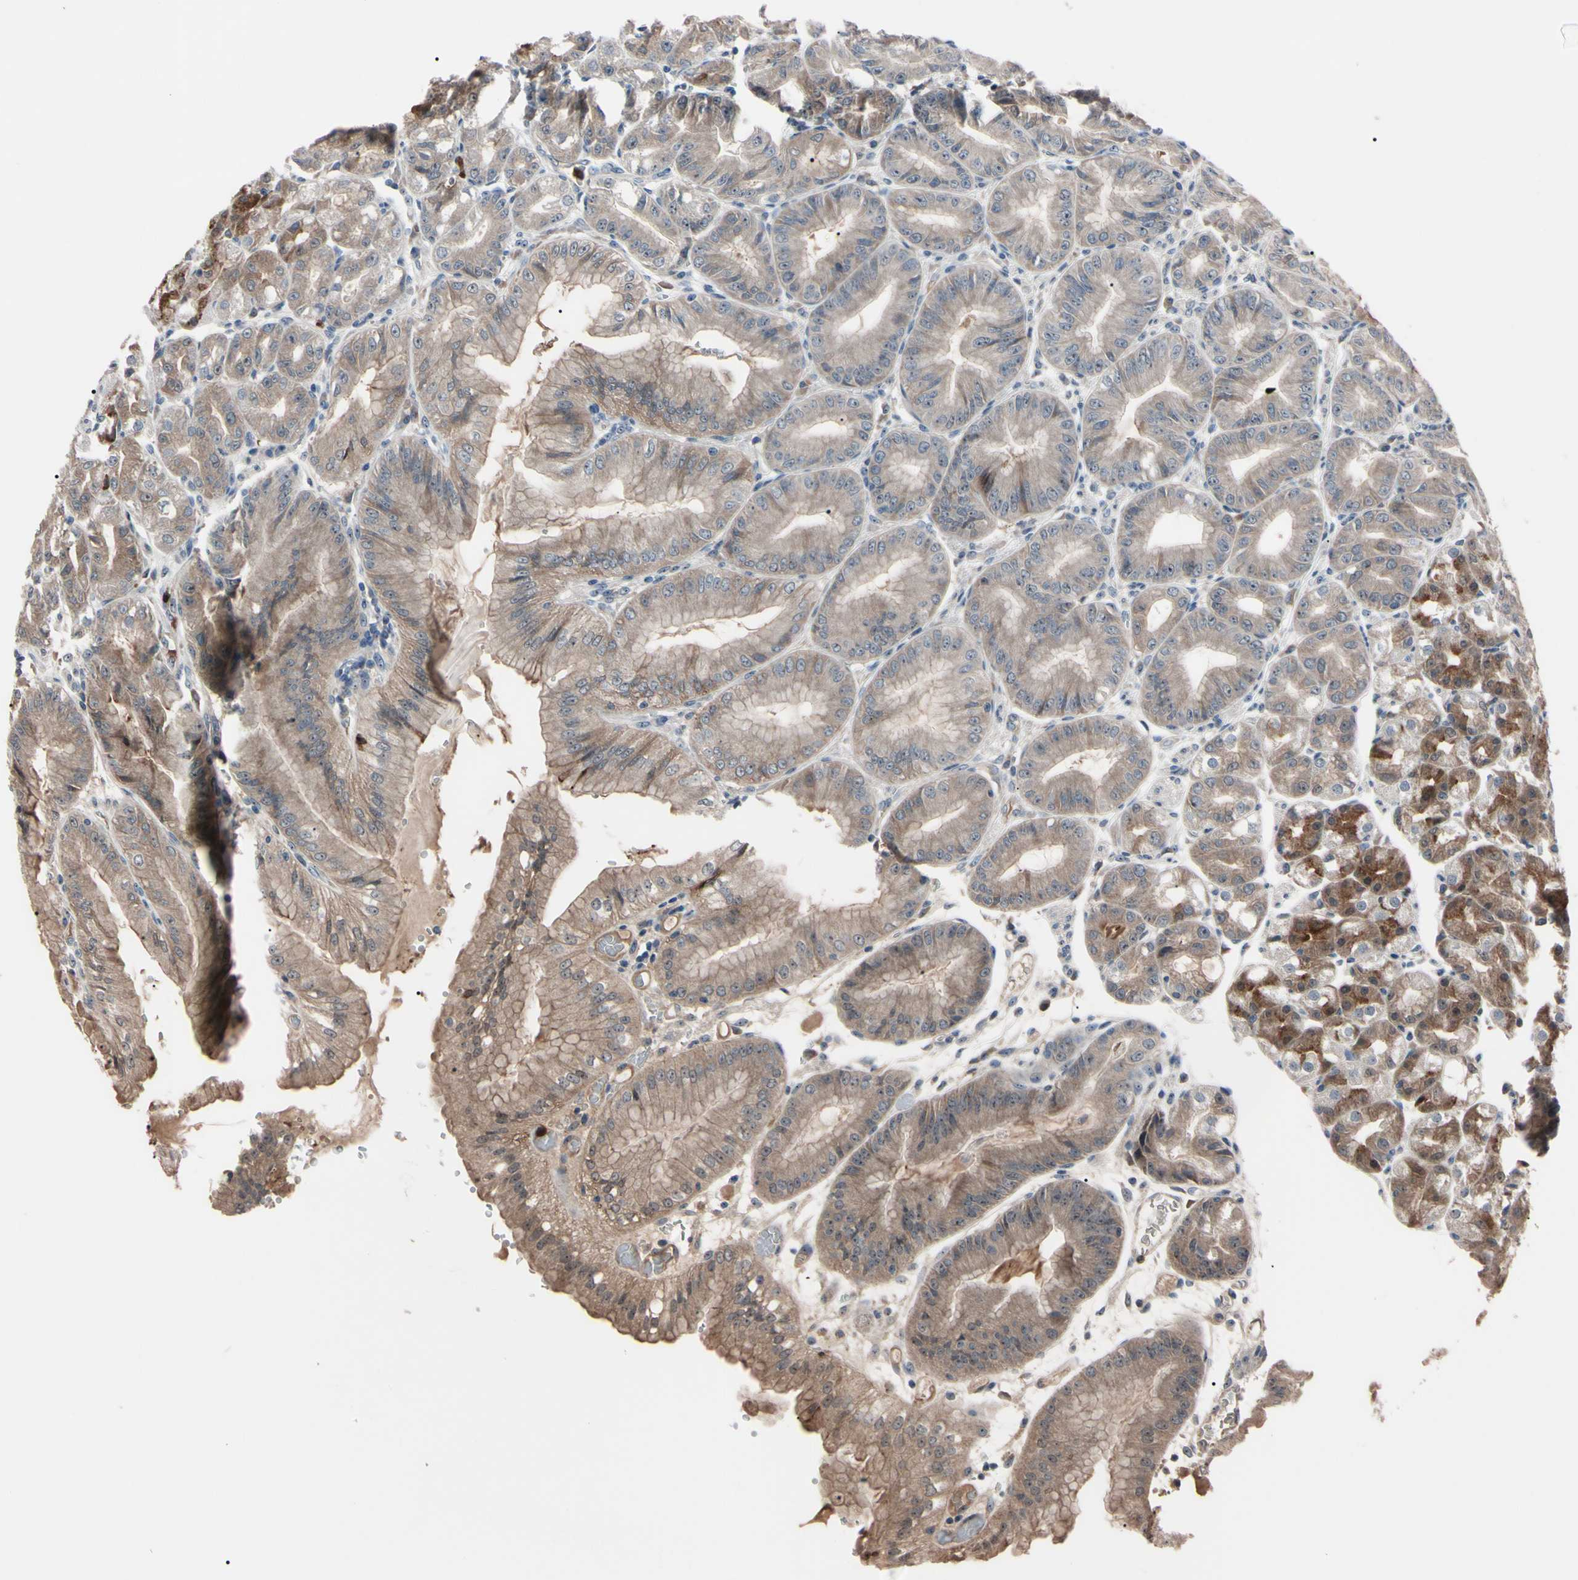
{"staining": {"intensity": "strong", "quantity": "25%-75%", "location": "cytoplasmic/membranous,nuclear"}, "tissue": "stomach", "cell_type": "Glandular cells", "image_type": "normal", "snomed": [{"axis": "morphology", "description": "Normal tissue, NOS"}, {"axis": "topography", "description": "Stomach, lower"}], "caption": "Stomach stained with DAB (3,3'-diaminobenzidine) IHC exhibits high levels of strong cytoplasmic/membranous,nuclear expression in approximately 25%-75% of glandular cells.", "gene": "TRAF5", "patient": {"sex": "male", "age": 71}}